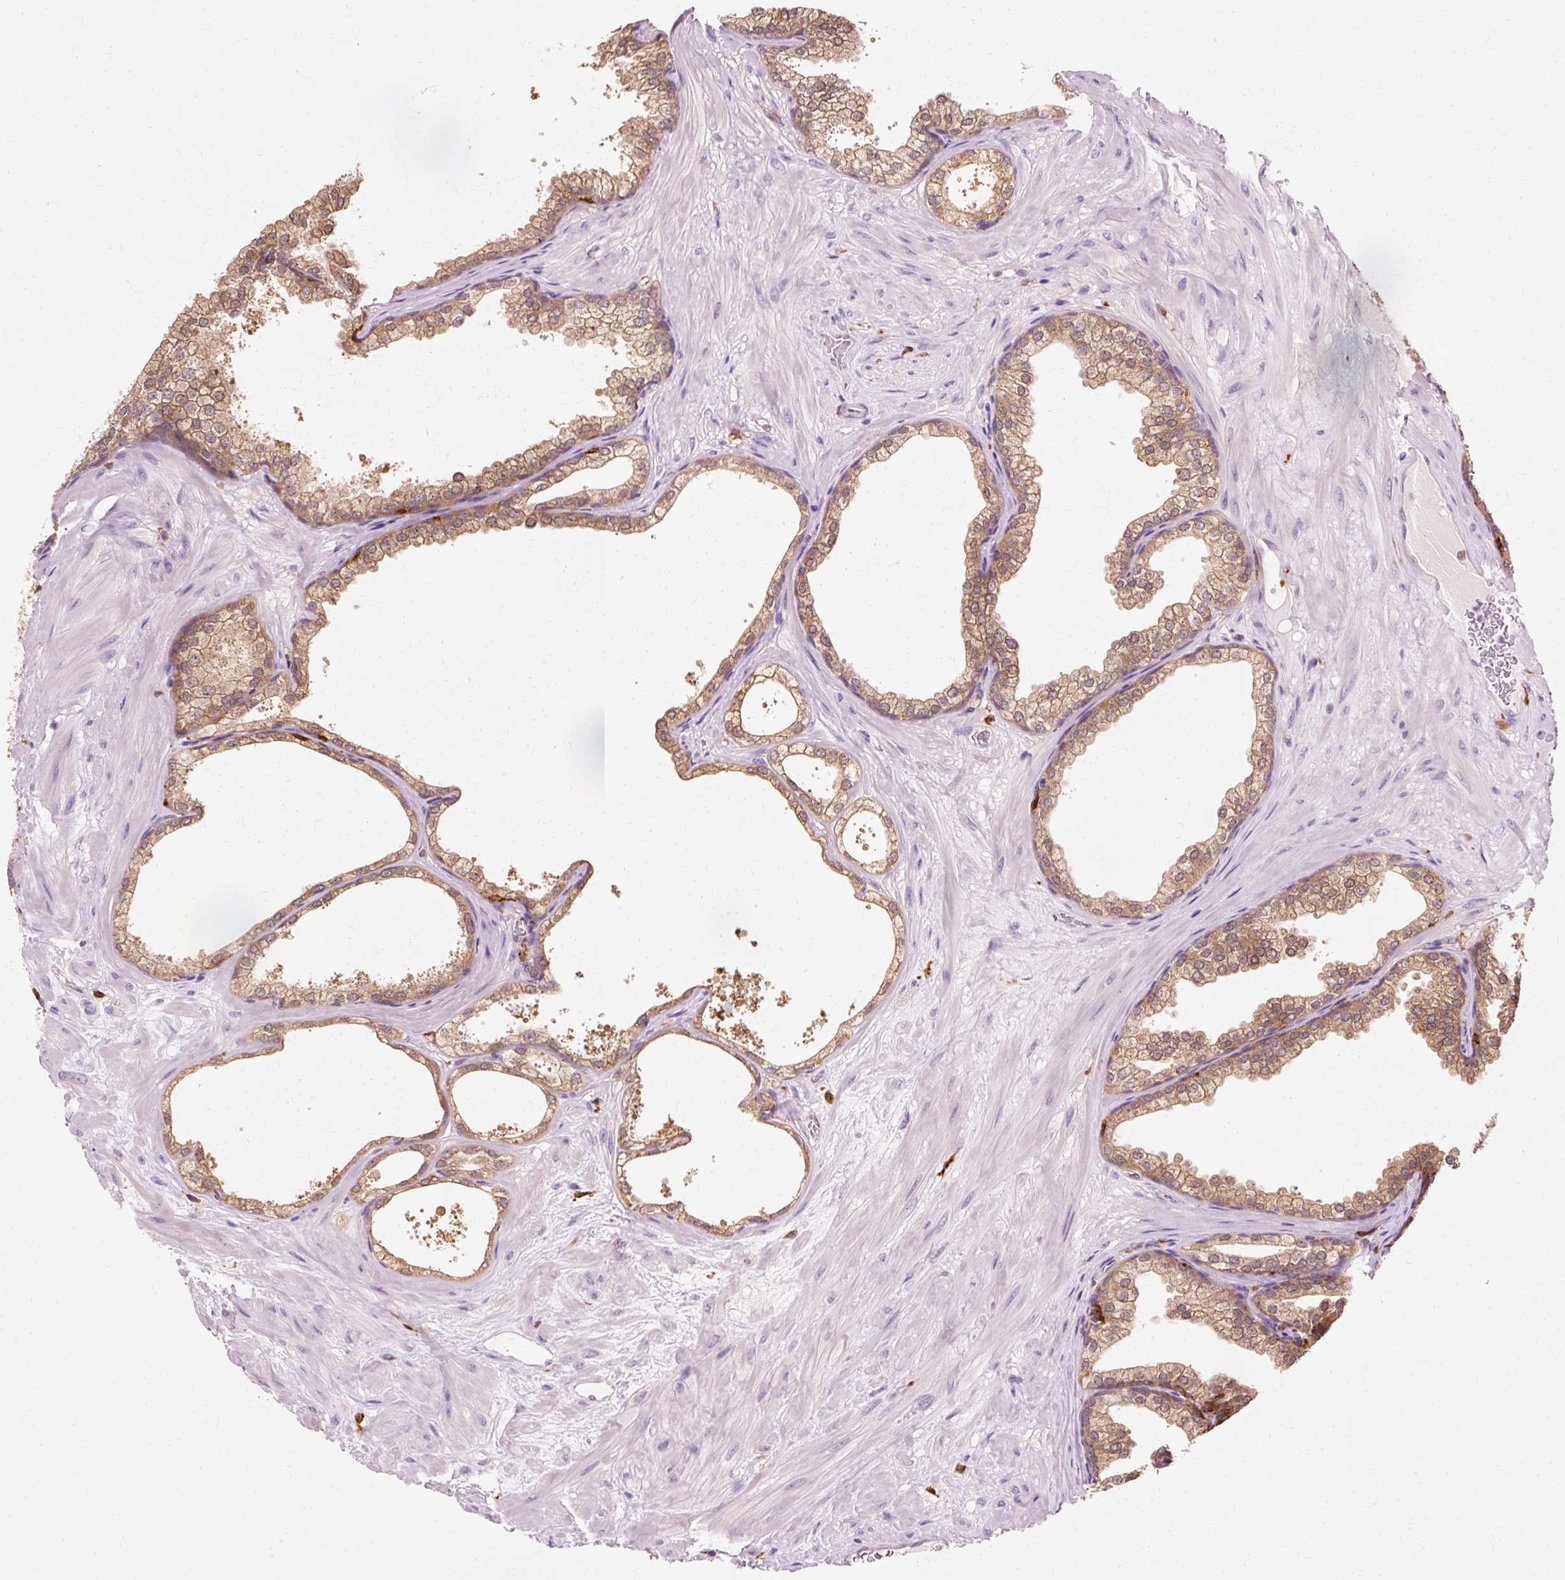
{"staining": {"intensity": "moderate", "quantity": "25%-75%", "location": "cytoplasmic/membranous"}, "tissue": "prostate", "cell_type": "Glandular cells", "image_type": "normal", "snomed": [{"axis": "morphology", "description": "Normal tissue, NOS"}, {"axis": "topography", "description": "Prostate"}], "caption": "Protein analysis of benign prostate shows moderate cytoplasmic/membranous expression in about 25%-75% of glandular cells.", "gene": "GPX1", "patient": {"sex": "male", "age": 37}}